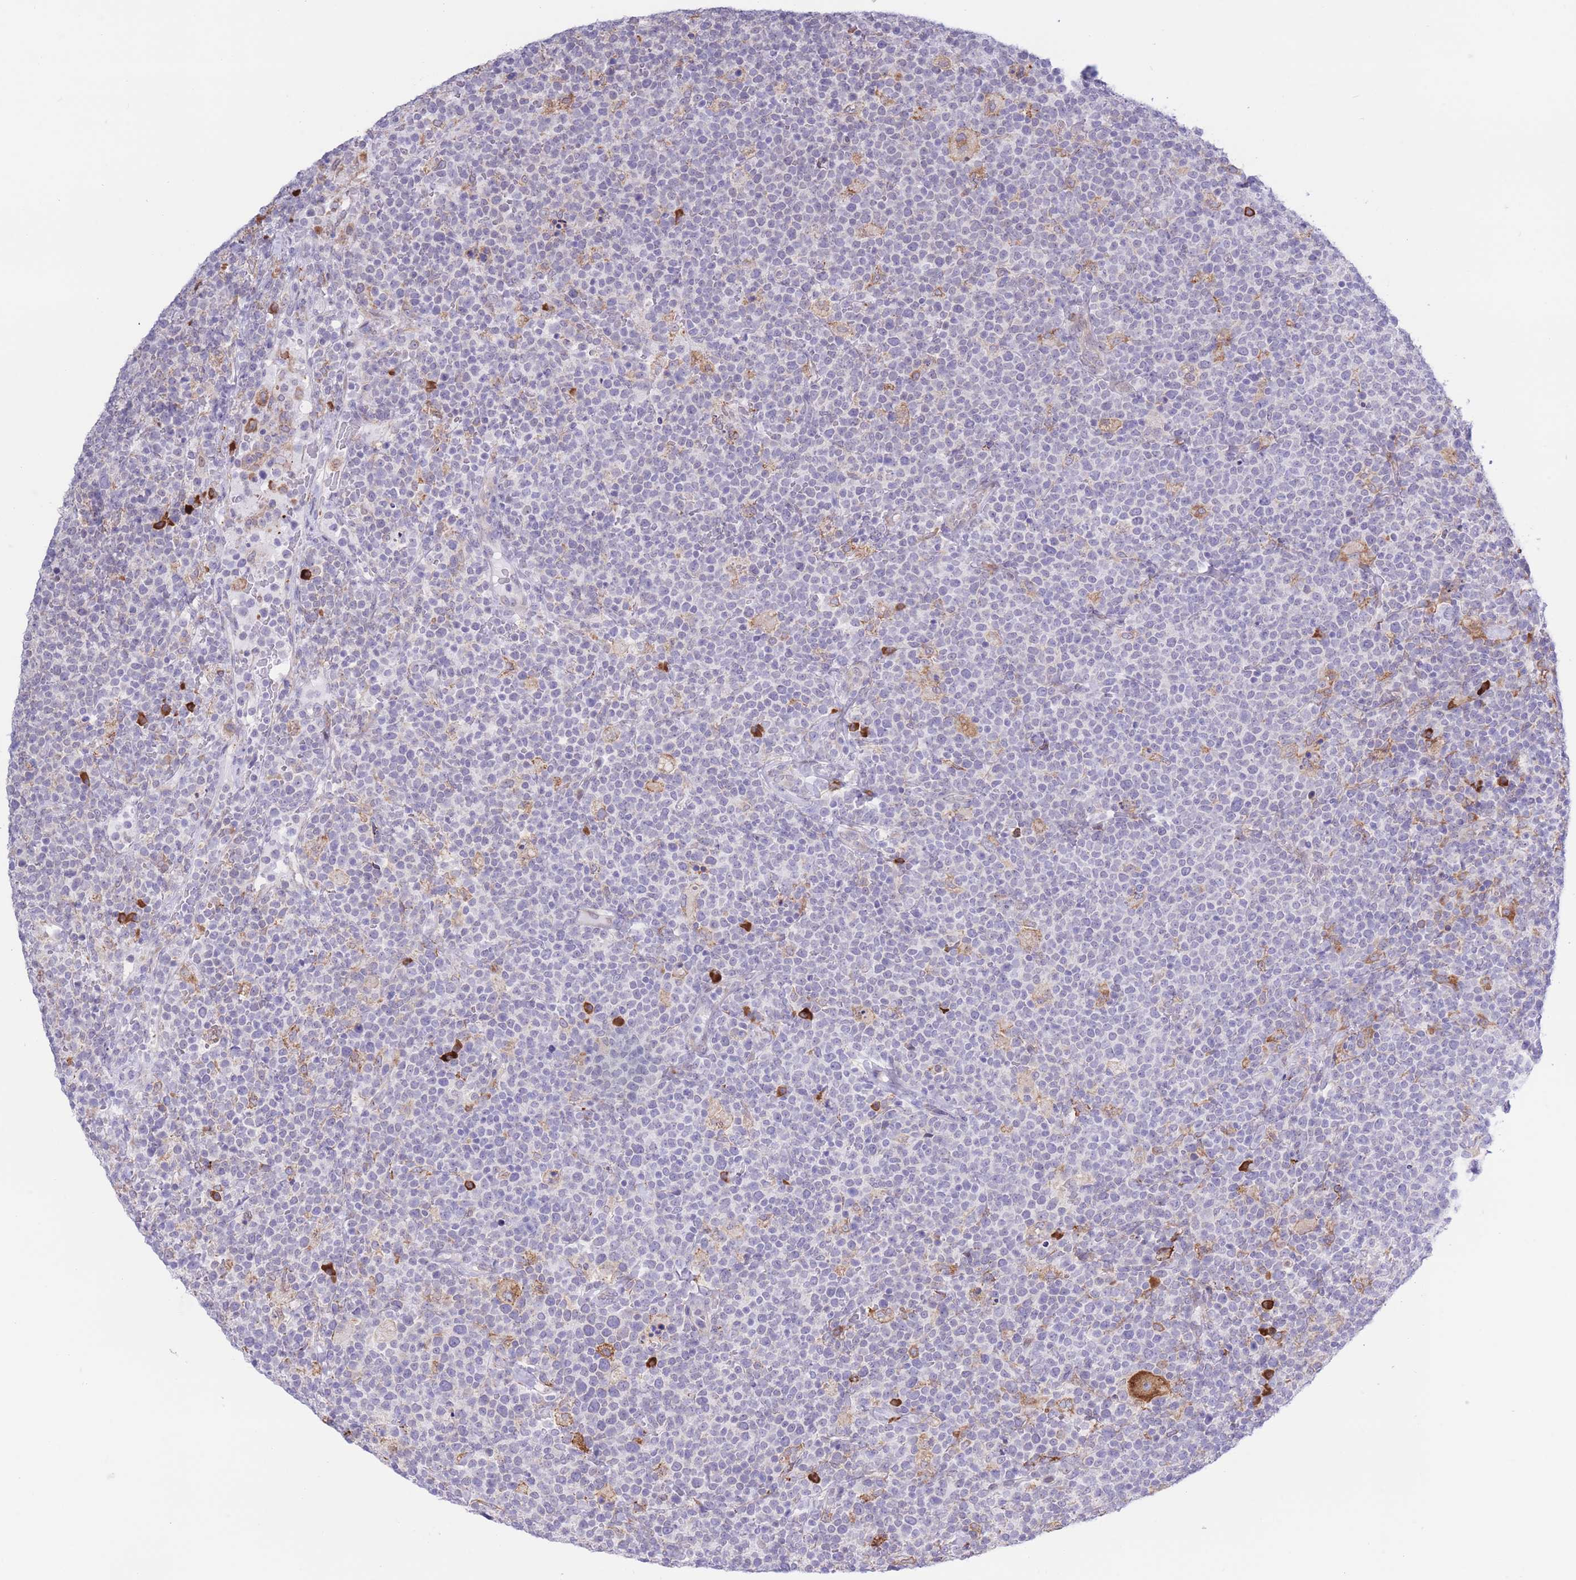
{"staining": {"intensity": "negative", "quantity": "none", "location": "none"}, "tissue": "lymphoma", "cell_type": "Tumor cells", "image_type": "cancer", "snomed": [{"axis": "morphology", "description": "Malignant lymphoma, non-Hodgkin's type, High grade"}, {"axis": "topography", "description": "Lymph node"}], "caption": "Image shows no protein staining in tumor cells of malignant lymphoma, non-Hodgkin's type (high-grade) tissue. The staining is performed using DAB brown chromogen with nuclei counter-stained in using hematoxylin.", "gene": "MYDGF", "patient": {"sex": "male", "age": 61}}